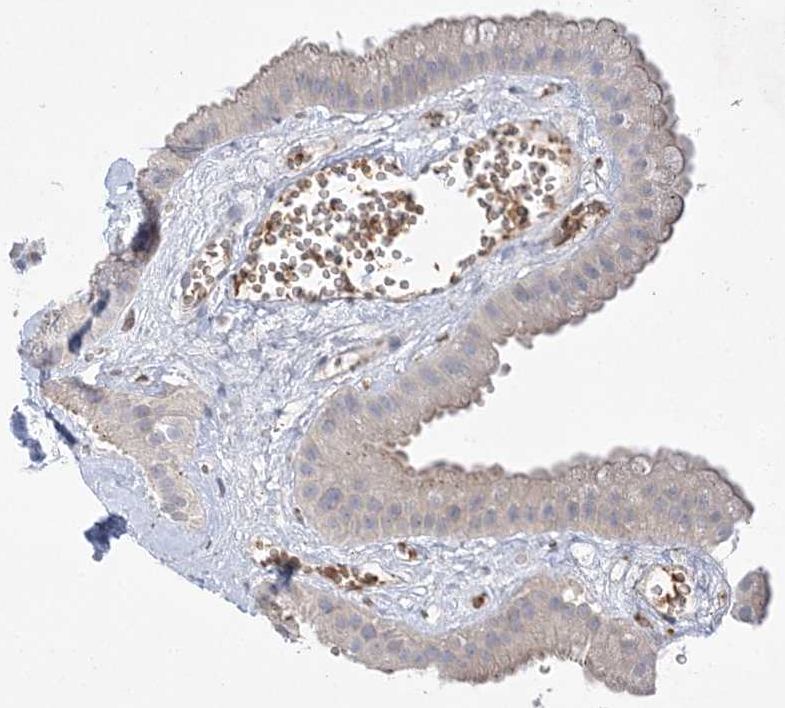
{"staining": {"intensity": "weak", "quantity": "<25%", "location": "cytoplasmic/membranous"}, "tissue": "gallbladder", "cell_type": "Glandular cells", "image_type": "normal", "snomed": [{"axis": "morphology", "description": "Normal tissue, NOS"}, {"axis": "topography", "description": "Gallbladder"}], "caption": "IHC of normal gallbladder shows no positivity in glandular cells.", "gene": "ADAMTS12", "patient": {"sex": "male", "age": 55}}